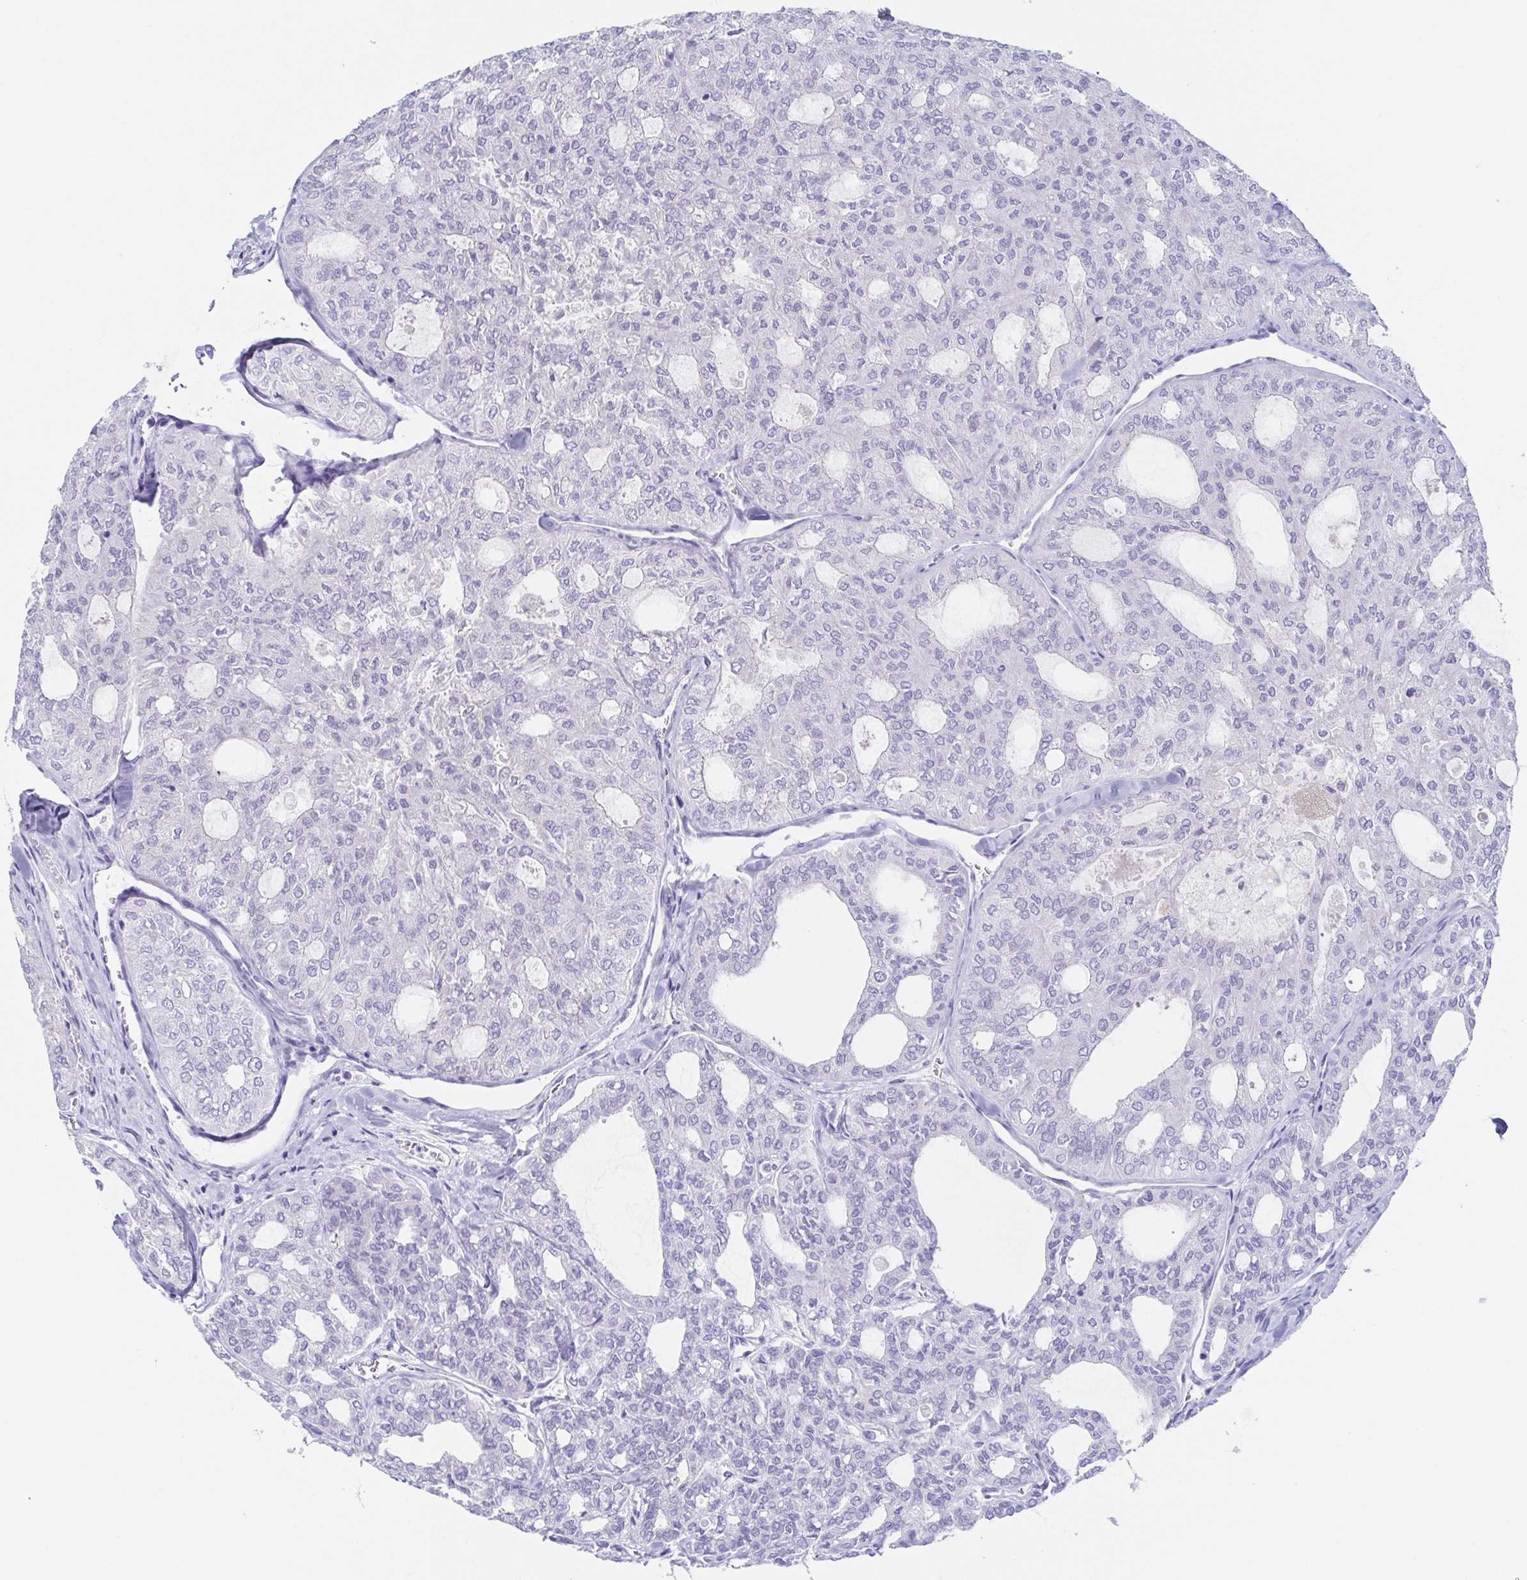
{"staining": {"intensity": "negative", "quantity": "none", "location": "none"}, "tissue": "thyroid cancer", "cell_type": "Tumor cells", "image_type": "cancer", "snomed": [{"axis": "morphology", "description": "Follicular adenoma carcinoma, NOS"}, {"axis": "topography", "description": "Thyroid gland"}], "caption": "A histopathology image of thyroid follicular adenoma carcinoma stained for a protein reveals no brown staining in tumor cells.", "gene": "HTR2A", "patient": {"sex": "male", "age": 75}}